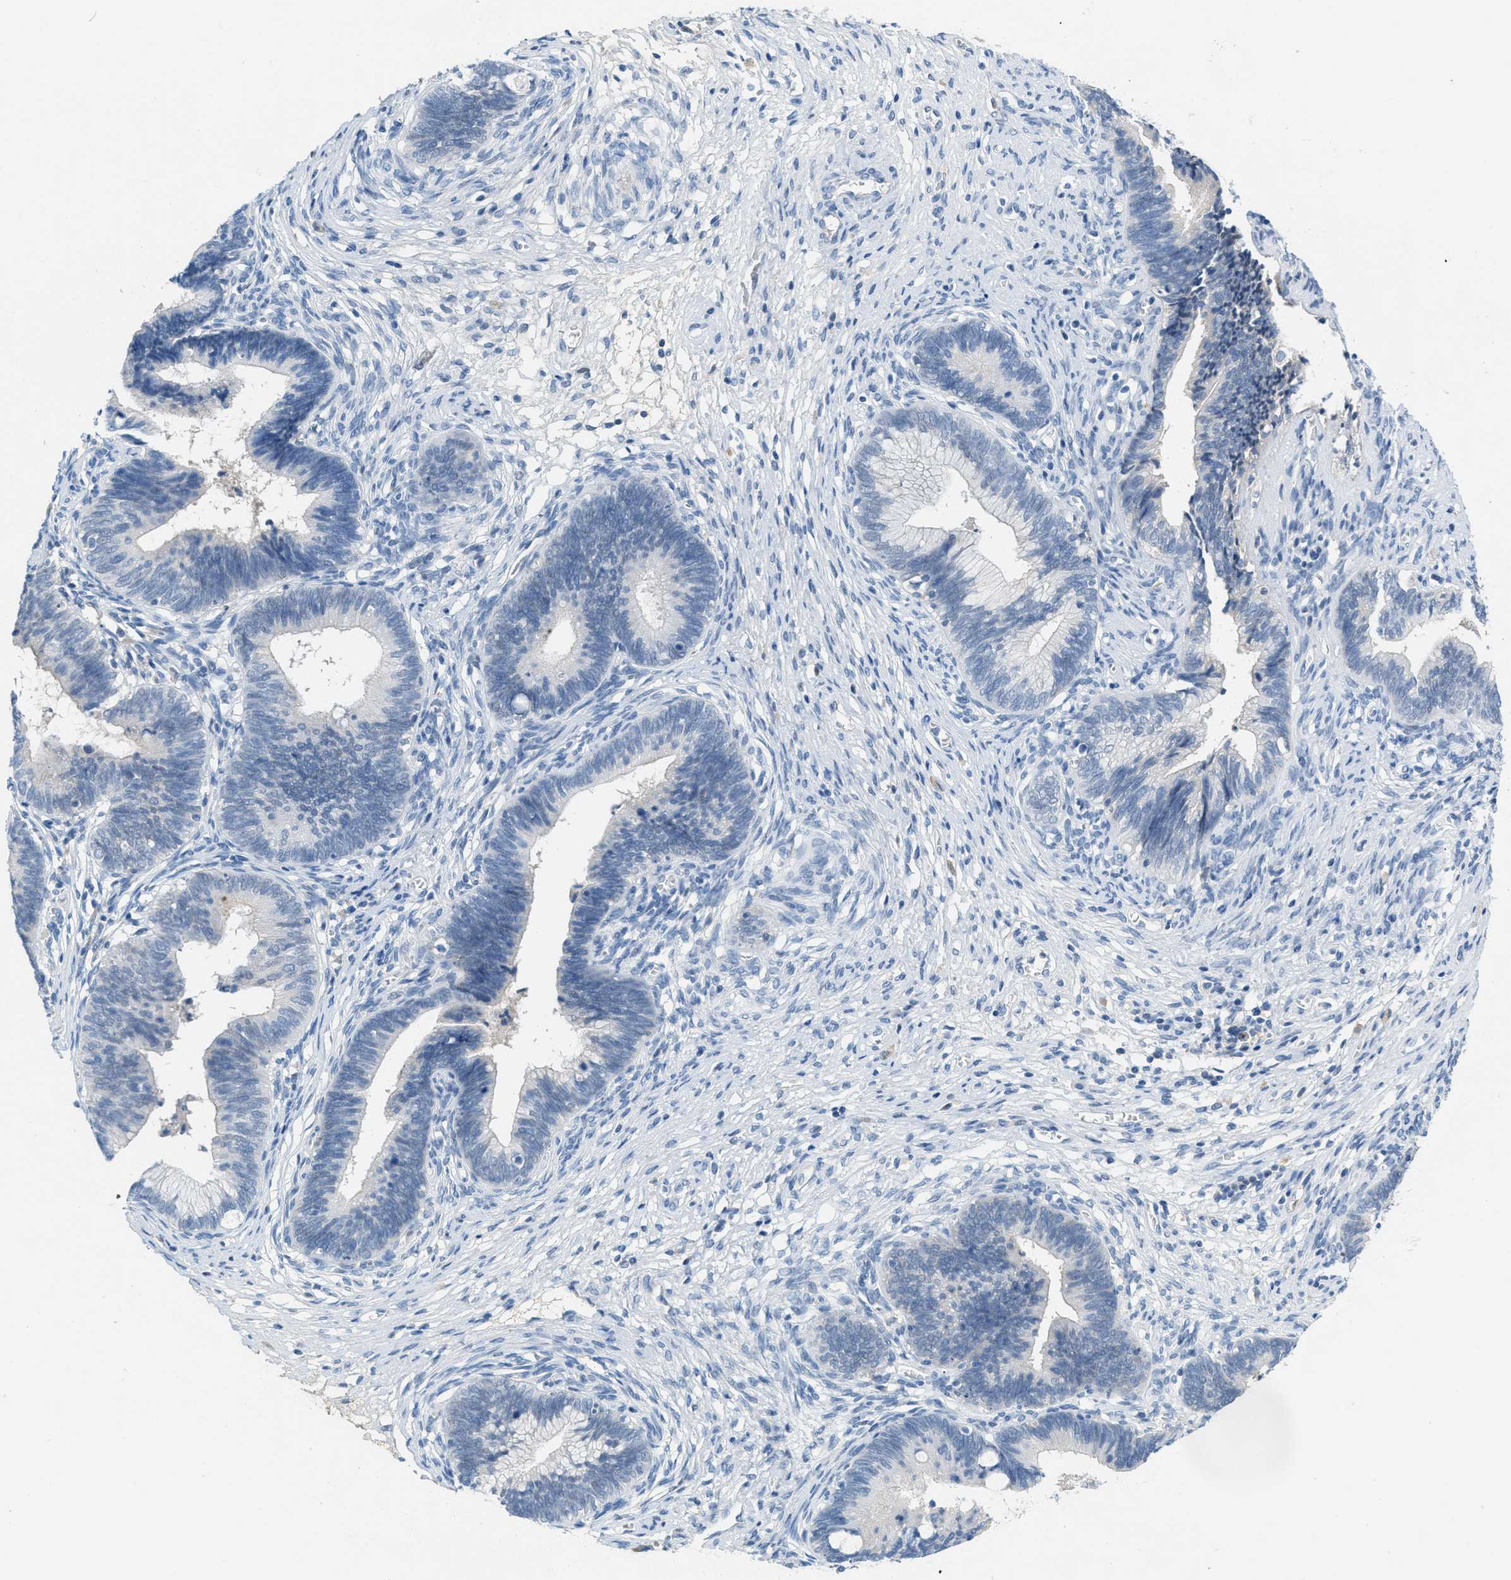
{"staining": {"intensity": "negative", "quantity": "none", "location": "none"}, "tissue": "cervical cancer", "cell_type": "Tumor cells", "image_type": "cancer", "snomed": [{"axis": "morphology", "description": "Adenocarcinoma, NOS"}, {"axis": "topography", "description": "Cervix"}], "caption": "A high-resolution histopathology image shows IHC staining of cervical cancer (adenocarcinoma), which reveals no significant staining in tumor cells.", "gene": "HSF2", "patient": {"sex": "female", "age": 44}}